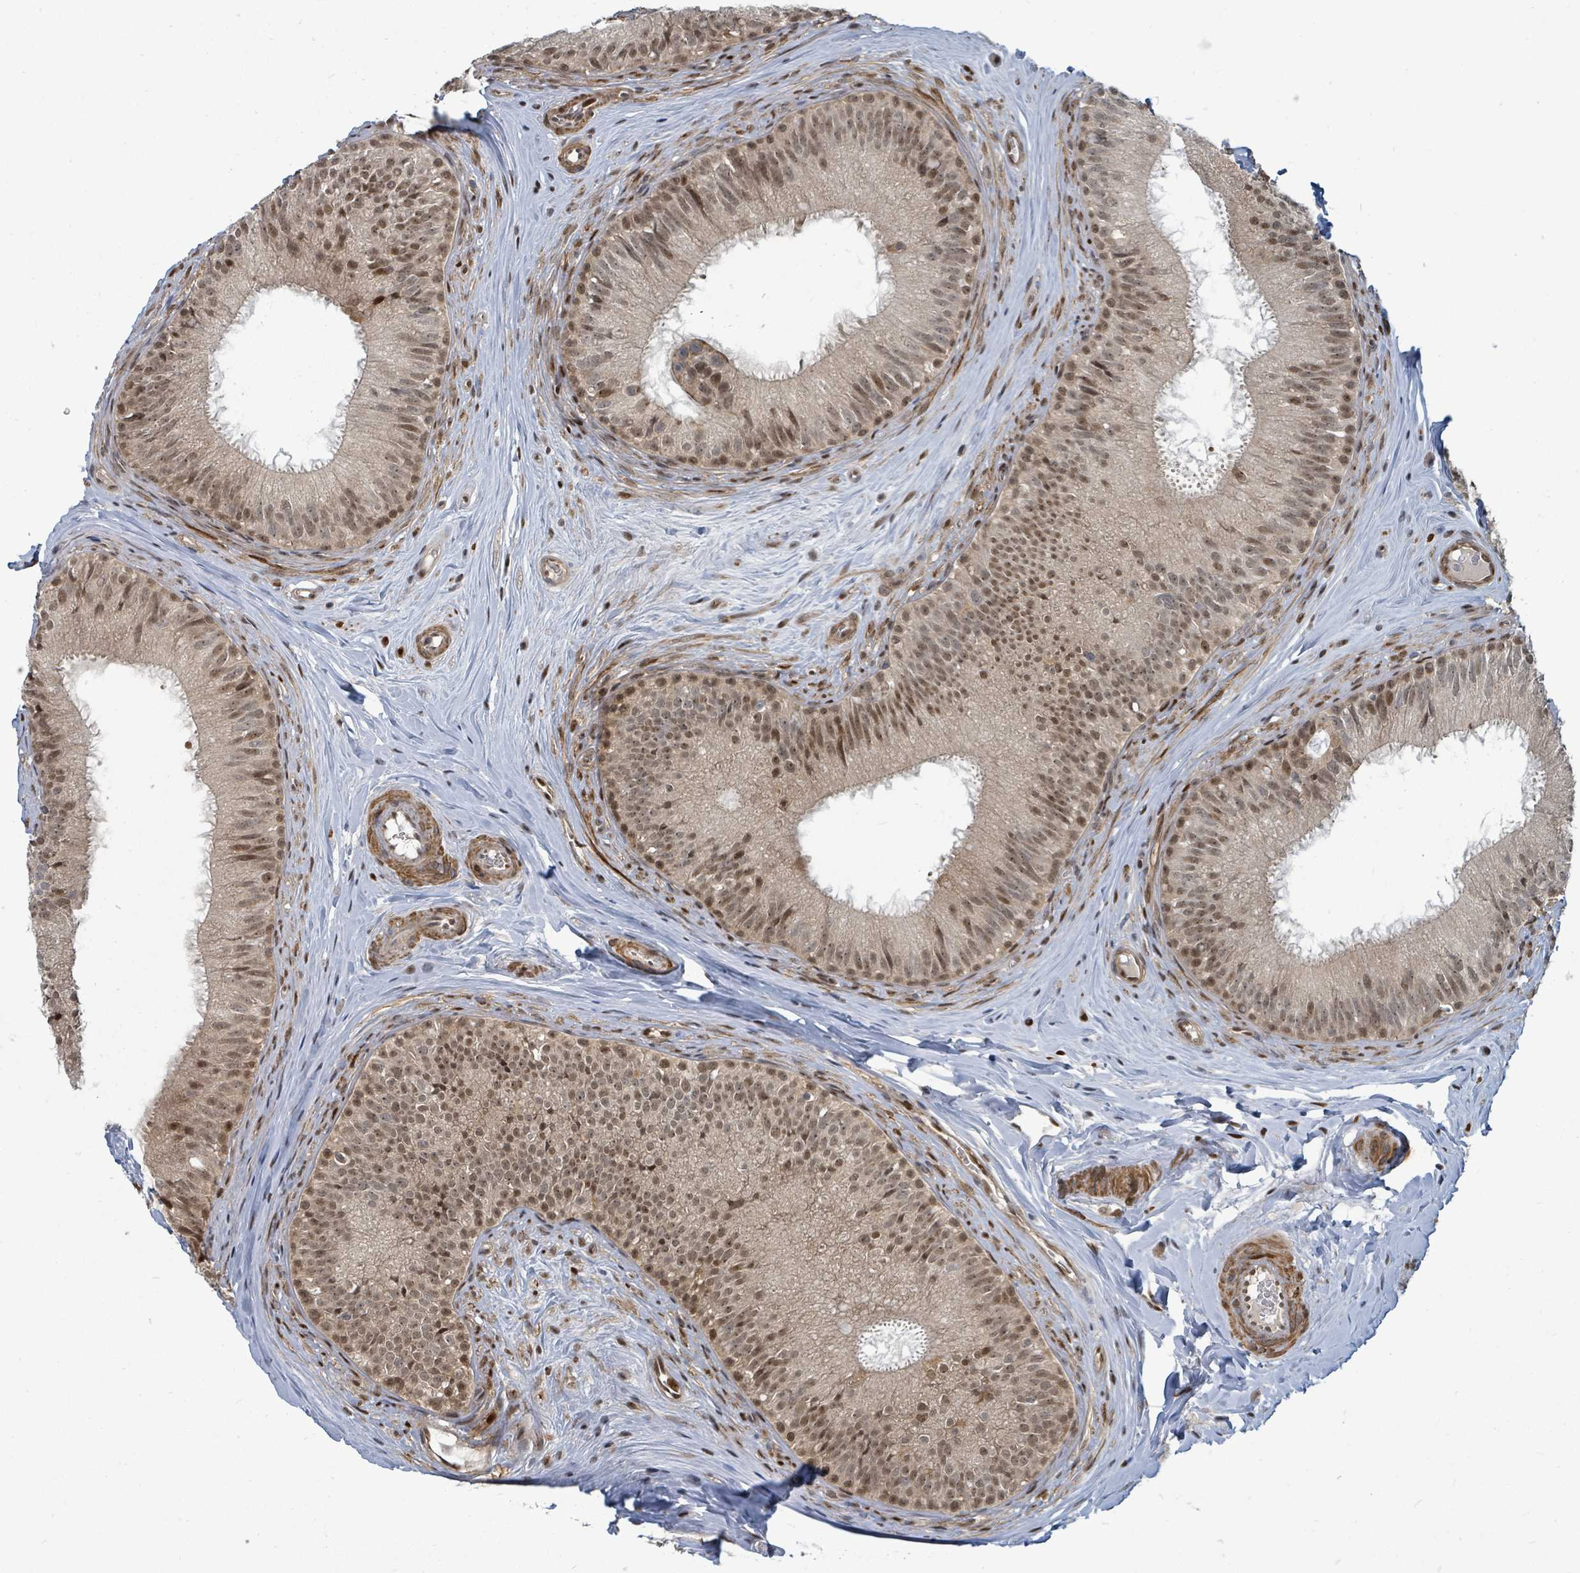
{"staining": {"intensity": "strong", "quantity": ">75%", "location": "cytoplasmic/membranous,nuclear"}, "tissue": "epididymis", "cell_type": "Glandular cells", "image_type": "normal", "snomed": [{"axis": "morphology", "description": "Normal tissue, NOS"}, {"axis": "topography", "description": "Epididymis"}], "caption": "About >75% of glandular cells in normal human epididymis exhibit strong cytoplasmic/membranous,nuclear protein positivity as visualized by brown immunohistochemical staining.", "gene": "TRDMT1", "patient": {"sex": "male", "age": 34}}